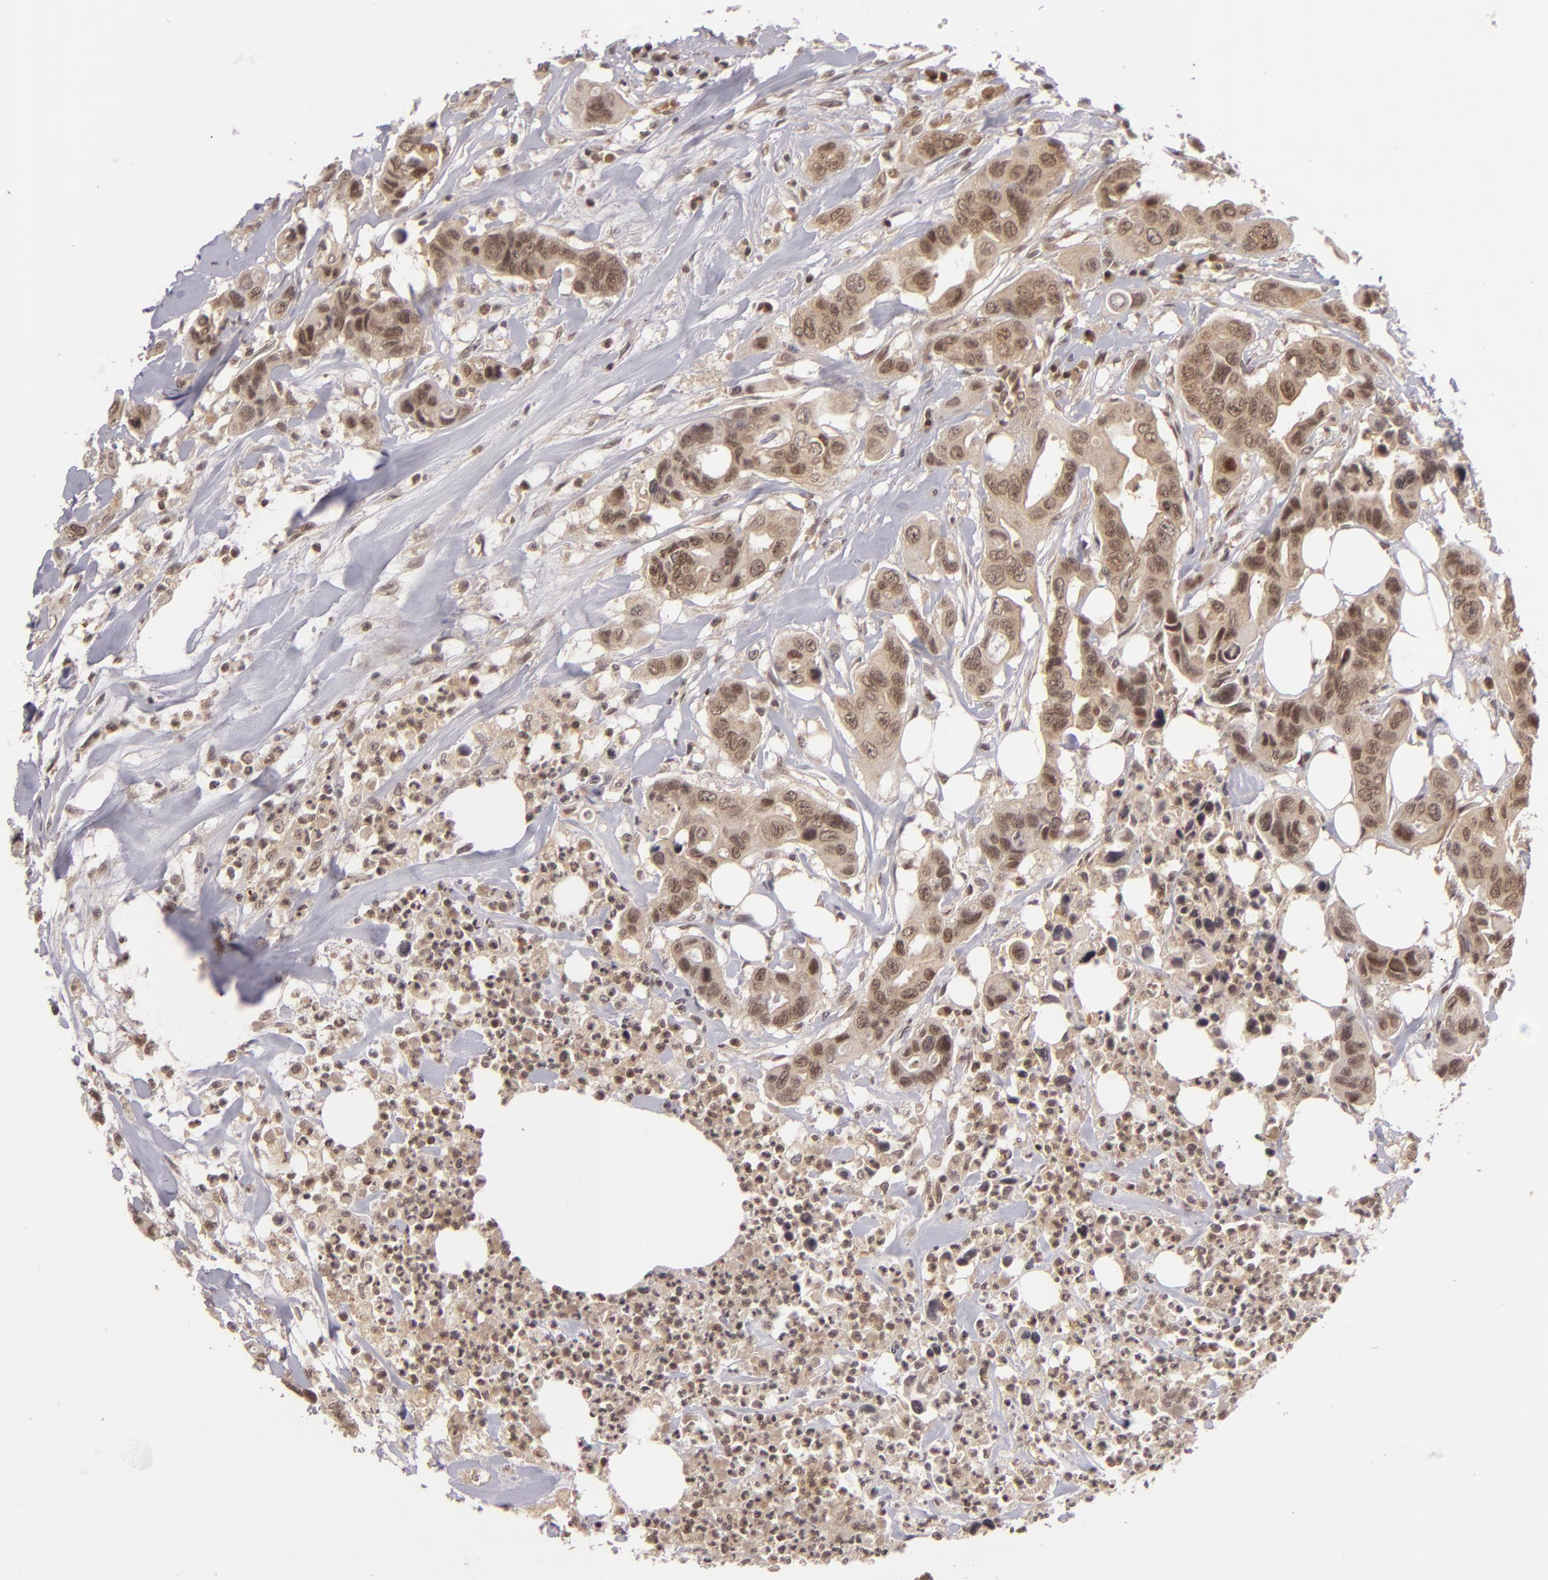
{"staining": {"intensity": "weak", "quantity": ">75%", "location": "cytoplasmic/membranous"}, "tissue": "colorectal cancer", "cell_type": "Tumor cells", "image_type": "cancer", "snomed": [{"axis": "morphology", "description": "Adenocarcinoma, NOS"}, {"axis": "topography", "description": "Colon"}], "caption": "Brown immunohistochemical staining in colorectal cancer (adenocarcinoma) displays weak cytoplasmic/membranous positivity in about >75% of tumor cells.", "gene": "ZBTB33", "patient": {"sex": "female", "age": 70}}